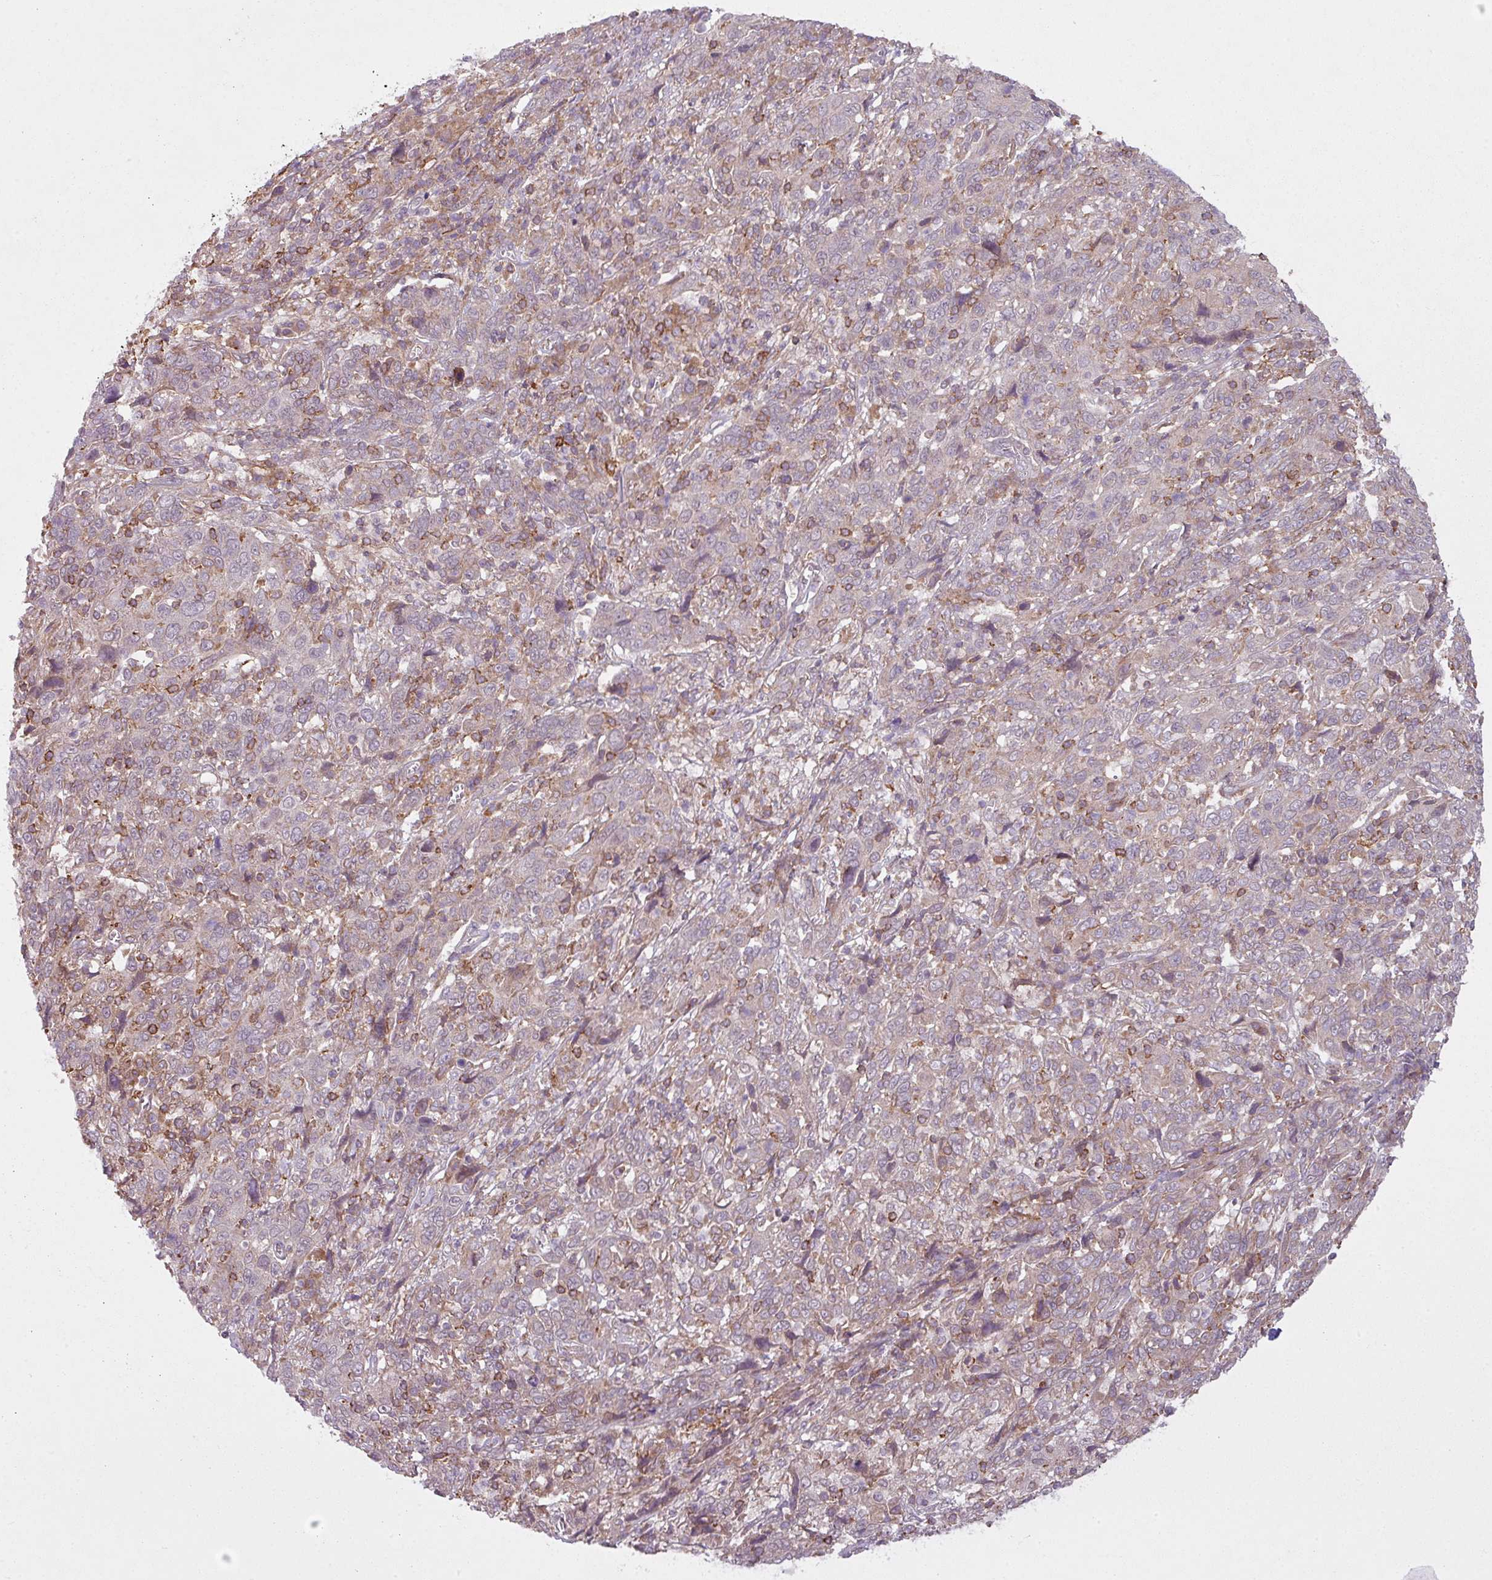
{"staining": {"intensity": "weak", "quantity": "<25%", "location": "cytoplasmic/membranous"}, "tissue": "cervical cancer", "cell_type": "Tumor cells", "image_type": "cancer", "snomed": [{"axis": "morphology", "description": "Squamous cell carcinoma, NOS"}, {"axis": "topography", "description": "Cervix"}], "caption": "High power microscopy image of an immunohistochemistry (IHC) micrograph of cervical cancer, revealing no significant staining in tumor cells. (Brightfield microscopy of DAB (3,3'-diaminobenzidine) IHC at high magnification).", "gene": "ZC2HC1C", "patient": {"sex": "female", "age": 46}}